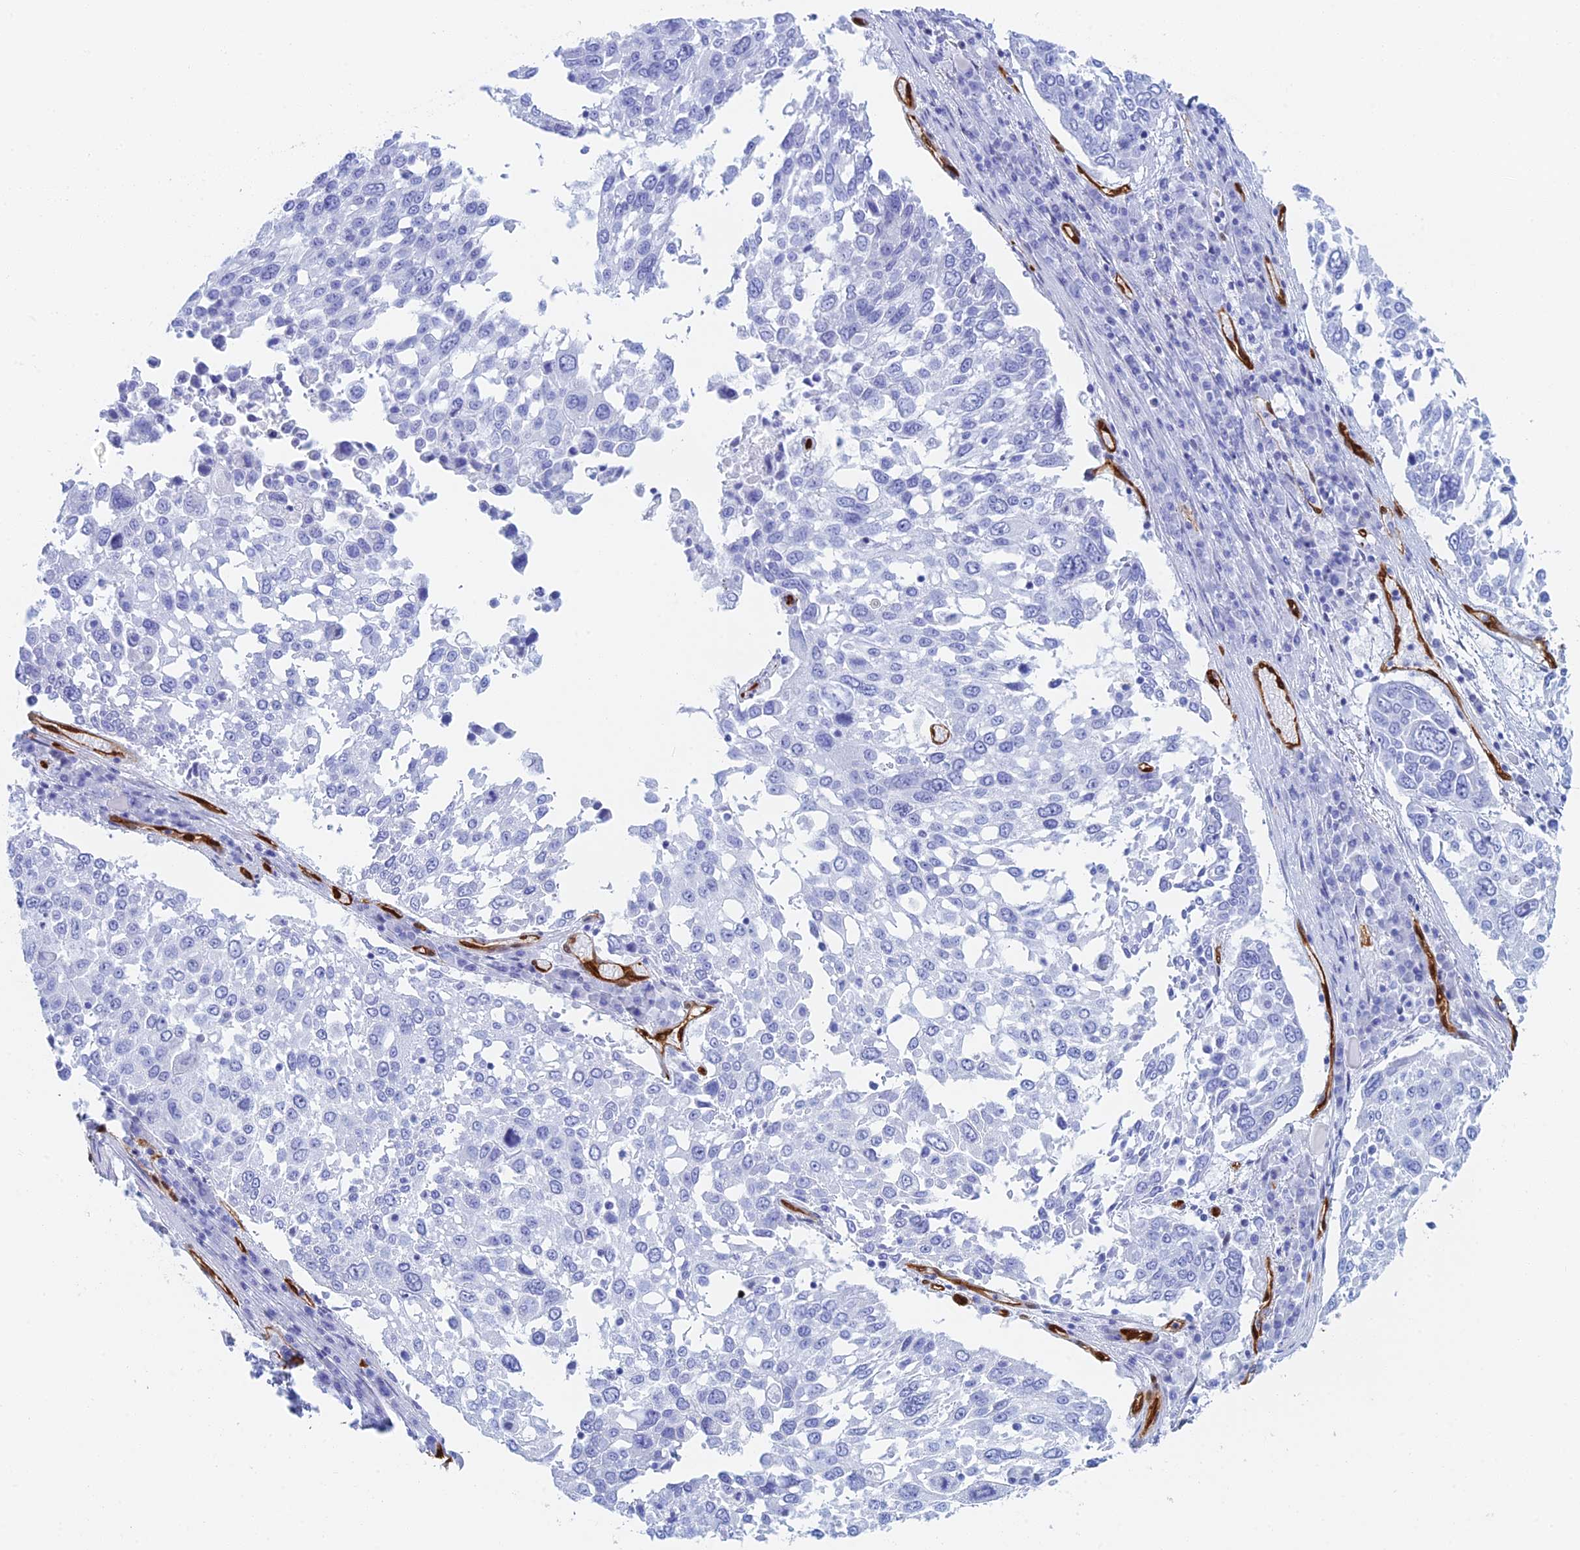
{"staining": {"intensity": "negative", "quantity": "none", "location": "none"}, "tissue": "lung cancer", "cell_type": "Tumor cells", "image_type": "cancer", "snomed": [{"axis": "morphology", "description": "Squamous cell carcinoma, NOS"}, {"axis": "topography", "description": "Lung"}], "caption": "Tumor cells are negative for brown protein staining in lung cancer.", "gene": "CRIP2", "patient": {"sex": "male", "age": 65}}